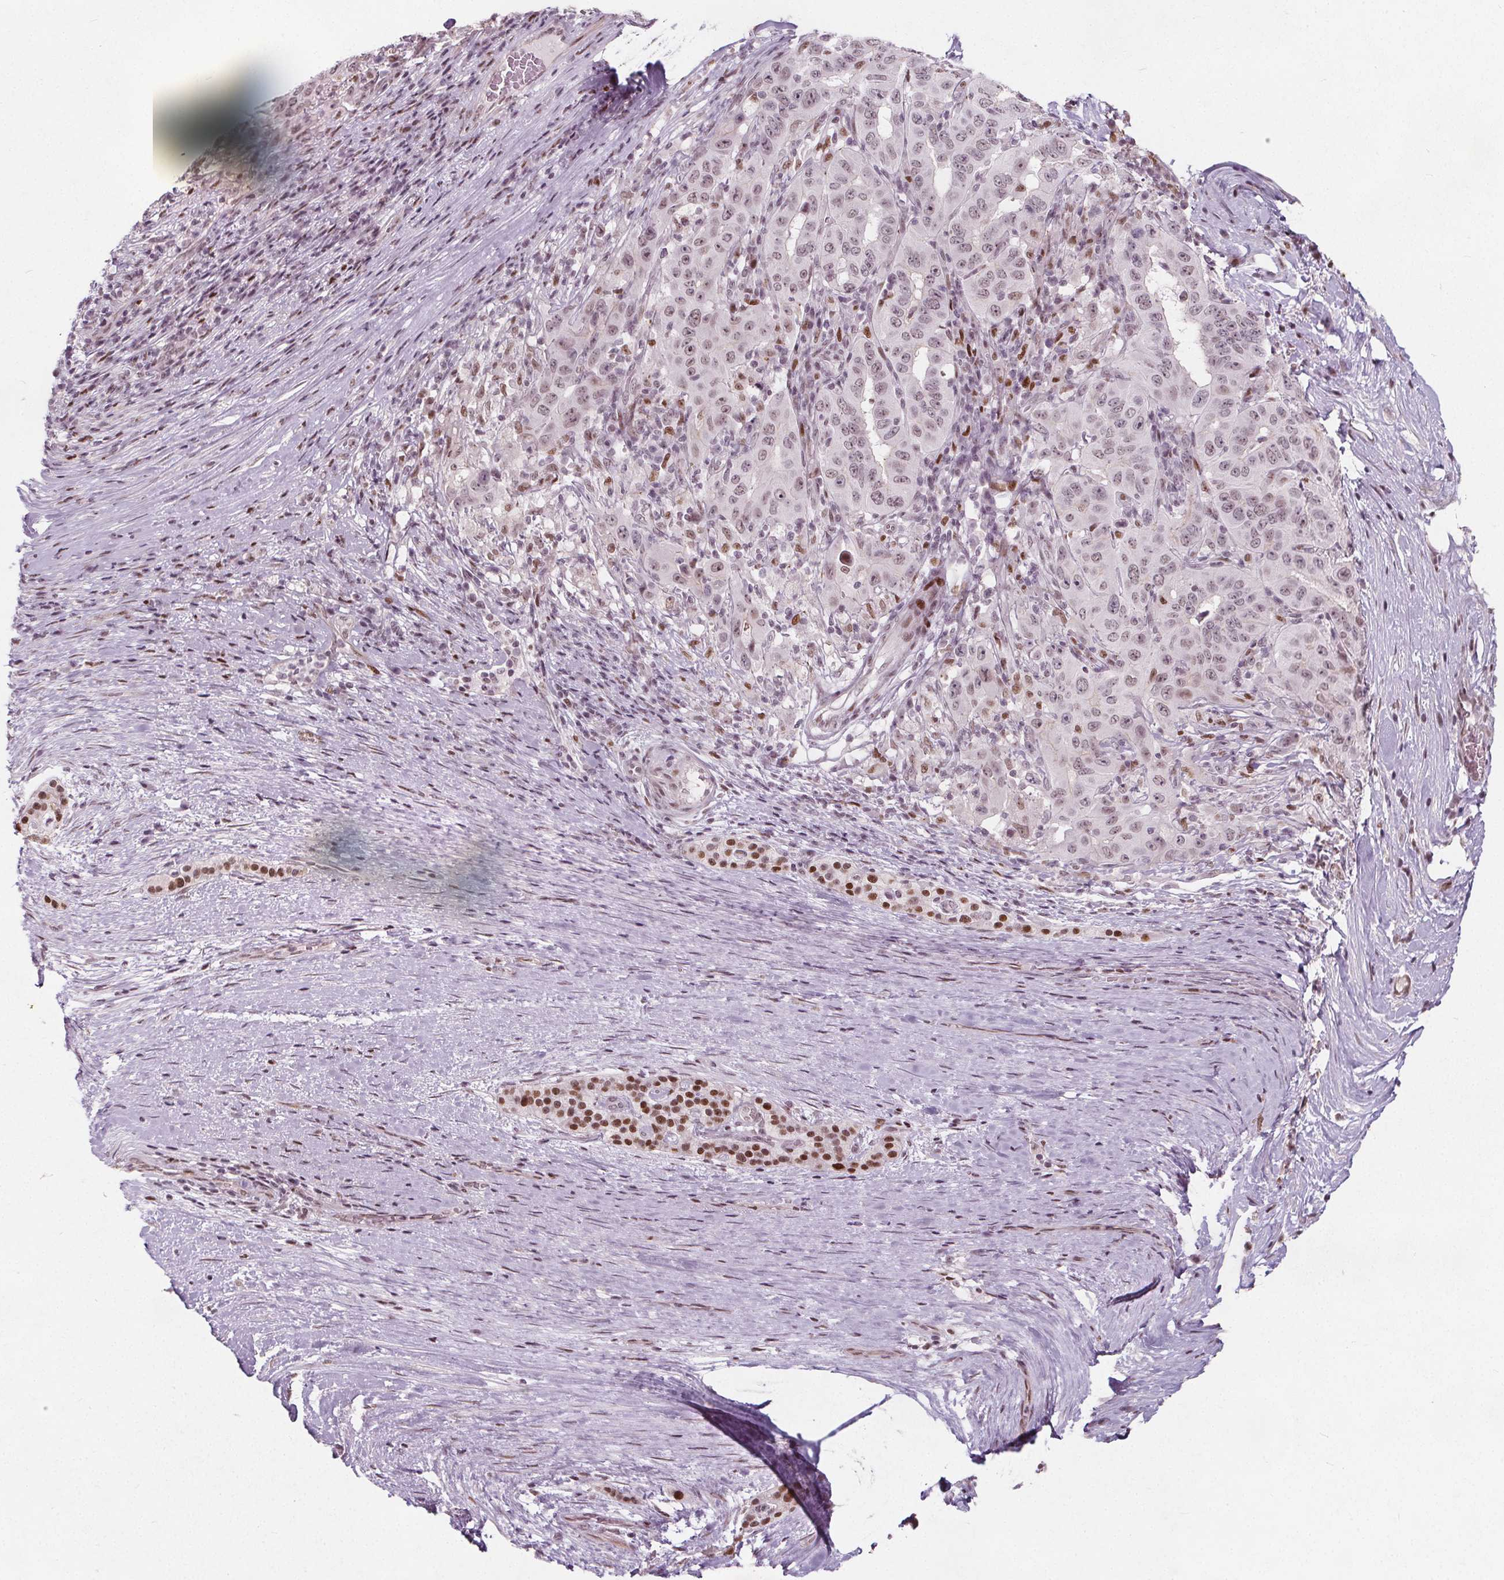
{"staining": {"intensity": "weak", "quantity": "25%-75%", "location": "nuclear"}, "tissue": "pancreatic cancer", "cell_type": "Tumor cells", "image_type": "cancer", "snomed": [{"axis": "morphology", "description": "Adenocarcinoma, NOS"}, {"axis": "topography", "description": "Pancreas"}], "caption": "Protein expression analysis of pancreatic cancer shows weak nuclear positivity in approximately 25%-75% of tumor cells. (DAB (3,3'-diaminobenzidine) IHC, brown staining for protein, blue staining for nuclei).", "gene": "TAF6L", "patient": {"sex": "male", "age": 63}}